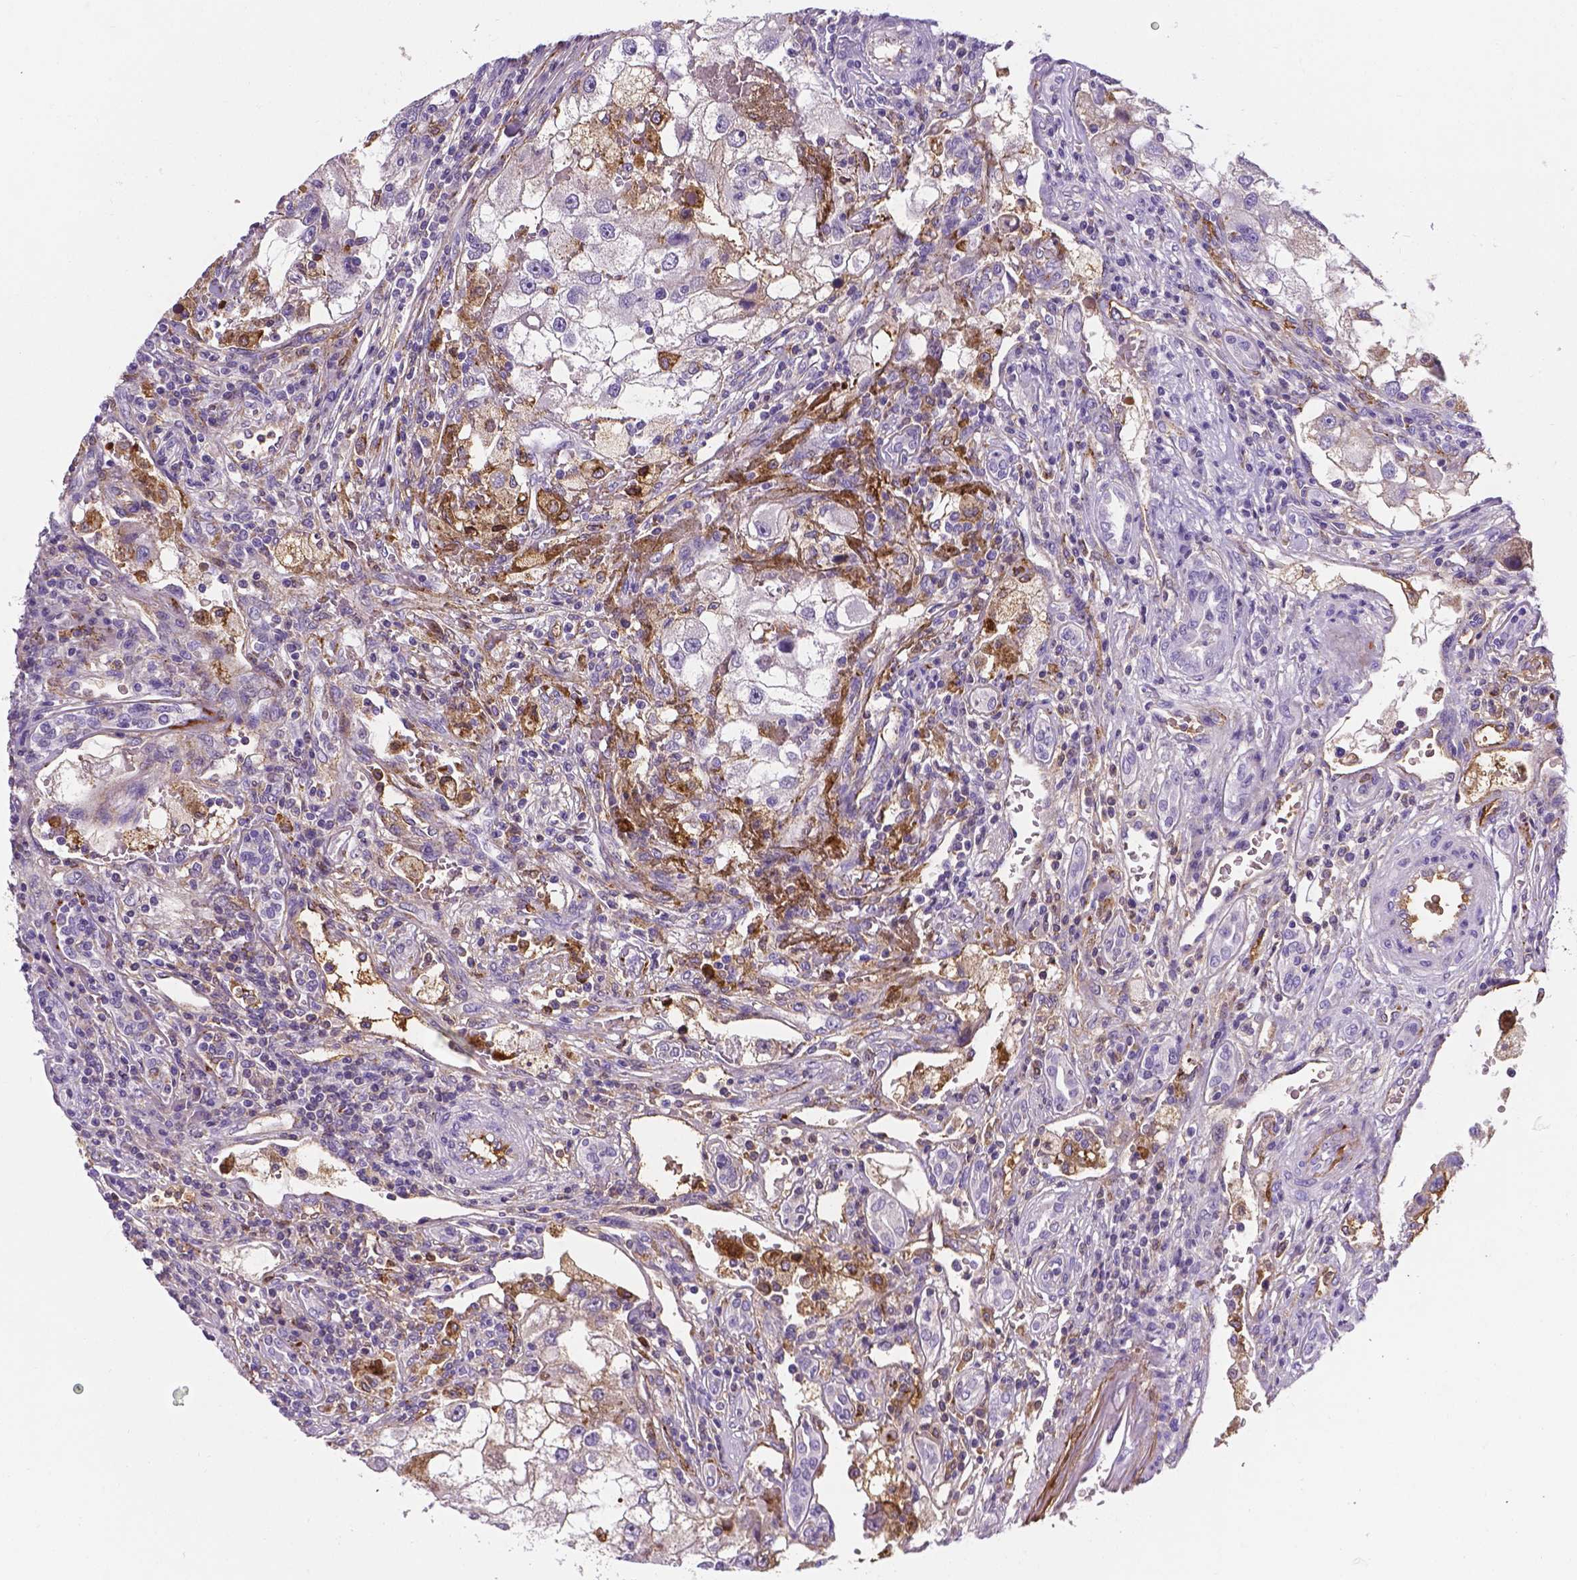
{"staining": {"intensity": "negative", "quantity": "none", "location": "none"}, "tissue": "renal cancer", "cell_type": "Tumor cells", "image_type": "cancer", "snomed": [{"axis": "morphology", "description": "Adenocarcinoma, NOS"}, {"axis": "topography", "description": "Kidney"}], "caption": "The image displays no significant positivity in tumor cells of adenocarcinoma (renal).", "gene": "APOE", "patient": {"sex": "male", "age": 63}}